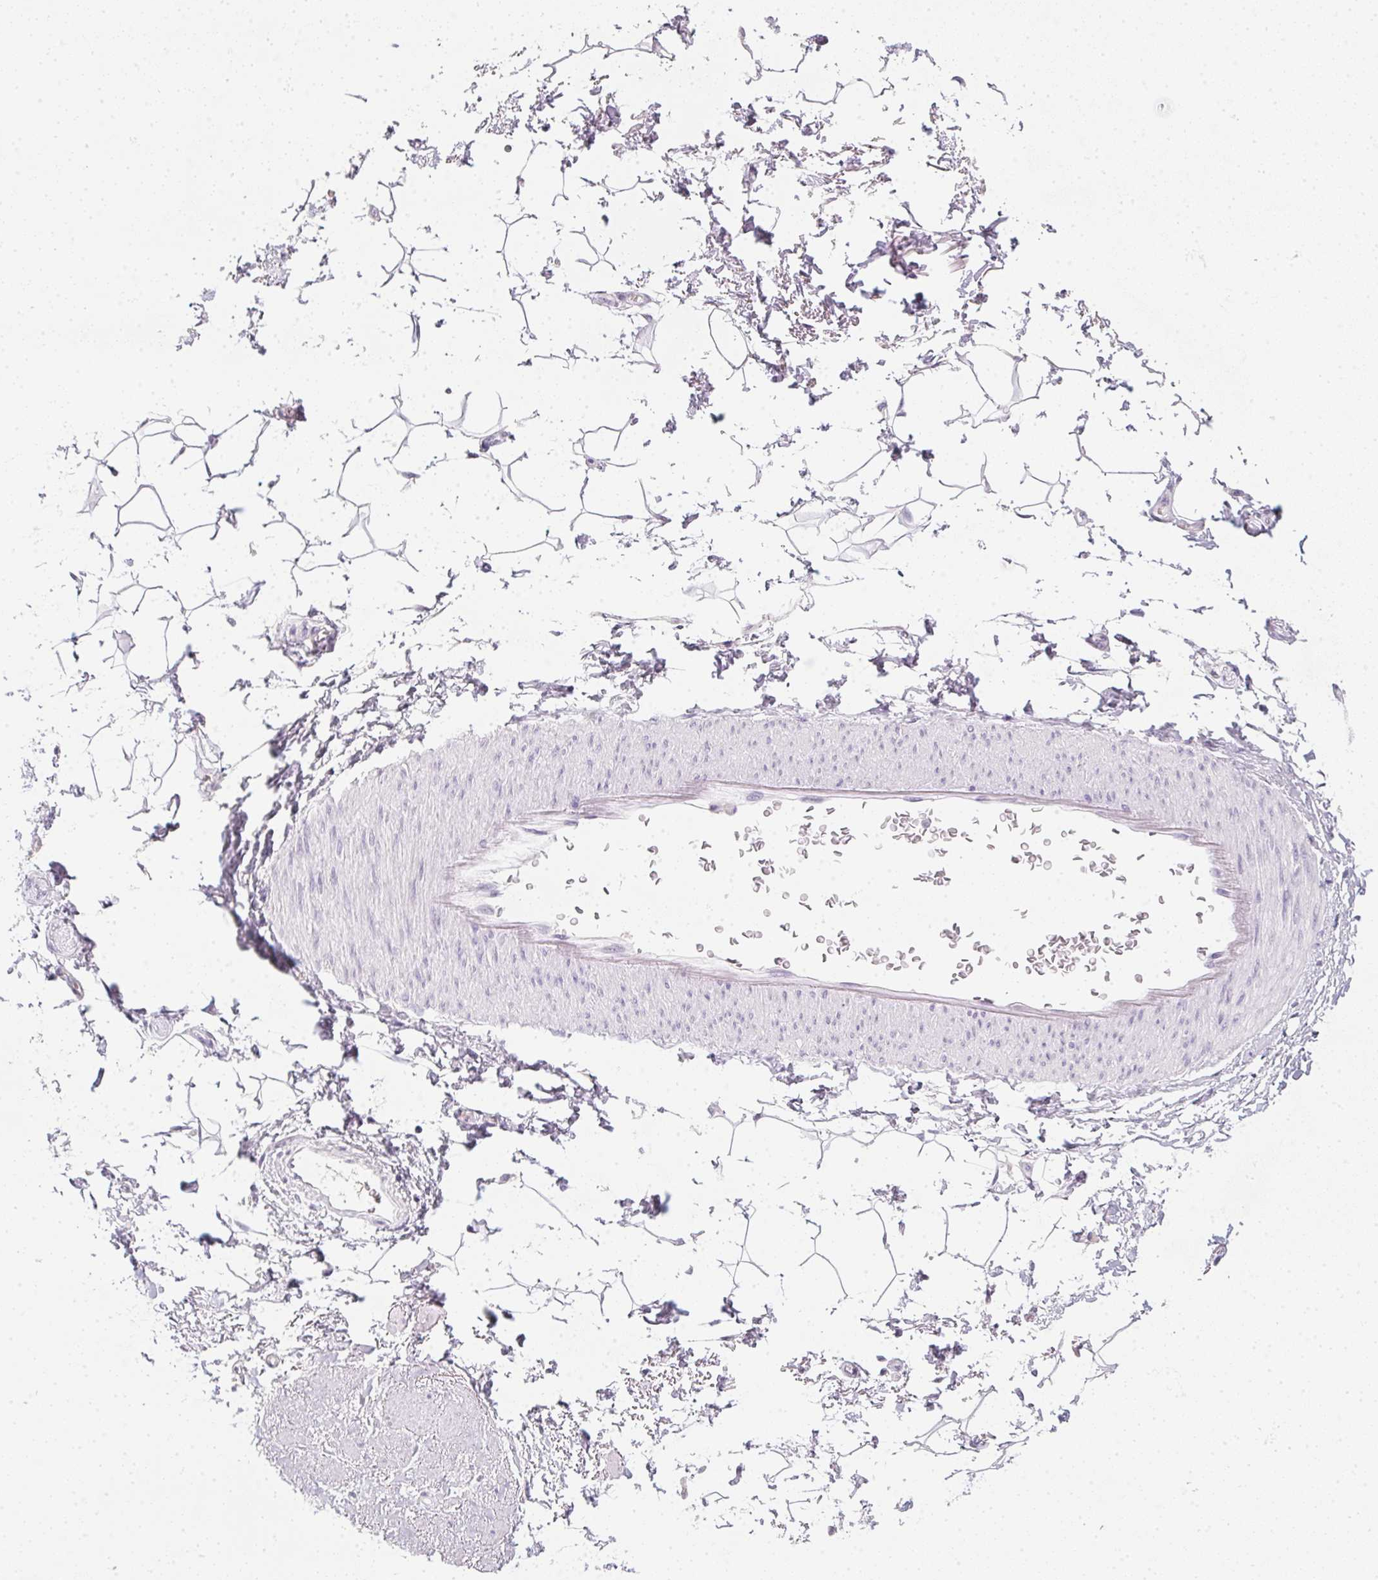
{"staining": {"intensity": "negative", "quantity": "none", "location": "none"}, "tissue": "adipose tissue", "cell_type": "Adipocytes", "image_type": "normal", "snomed": [{"axis": "morphology", "description": "Normal tissue, NOS"}, {"axis": "topography", "description": "Anal"}, {"axis": "topography", "description": "Peripheral nerve tissue"}], "caption": "IHC histopathology image of unremarkable adipose tissue: adipose tissue stained with DAB (3,3'-diaminobenzidine) shows no significant protein staining in adipocytes.", "gene": "TMEM72", "patient": {"sex": "male", "age": 51}}